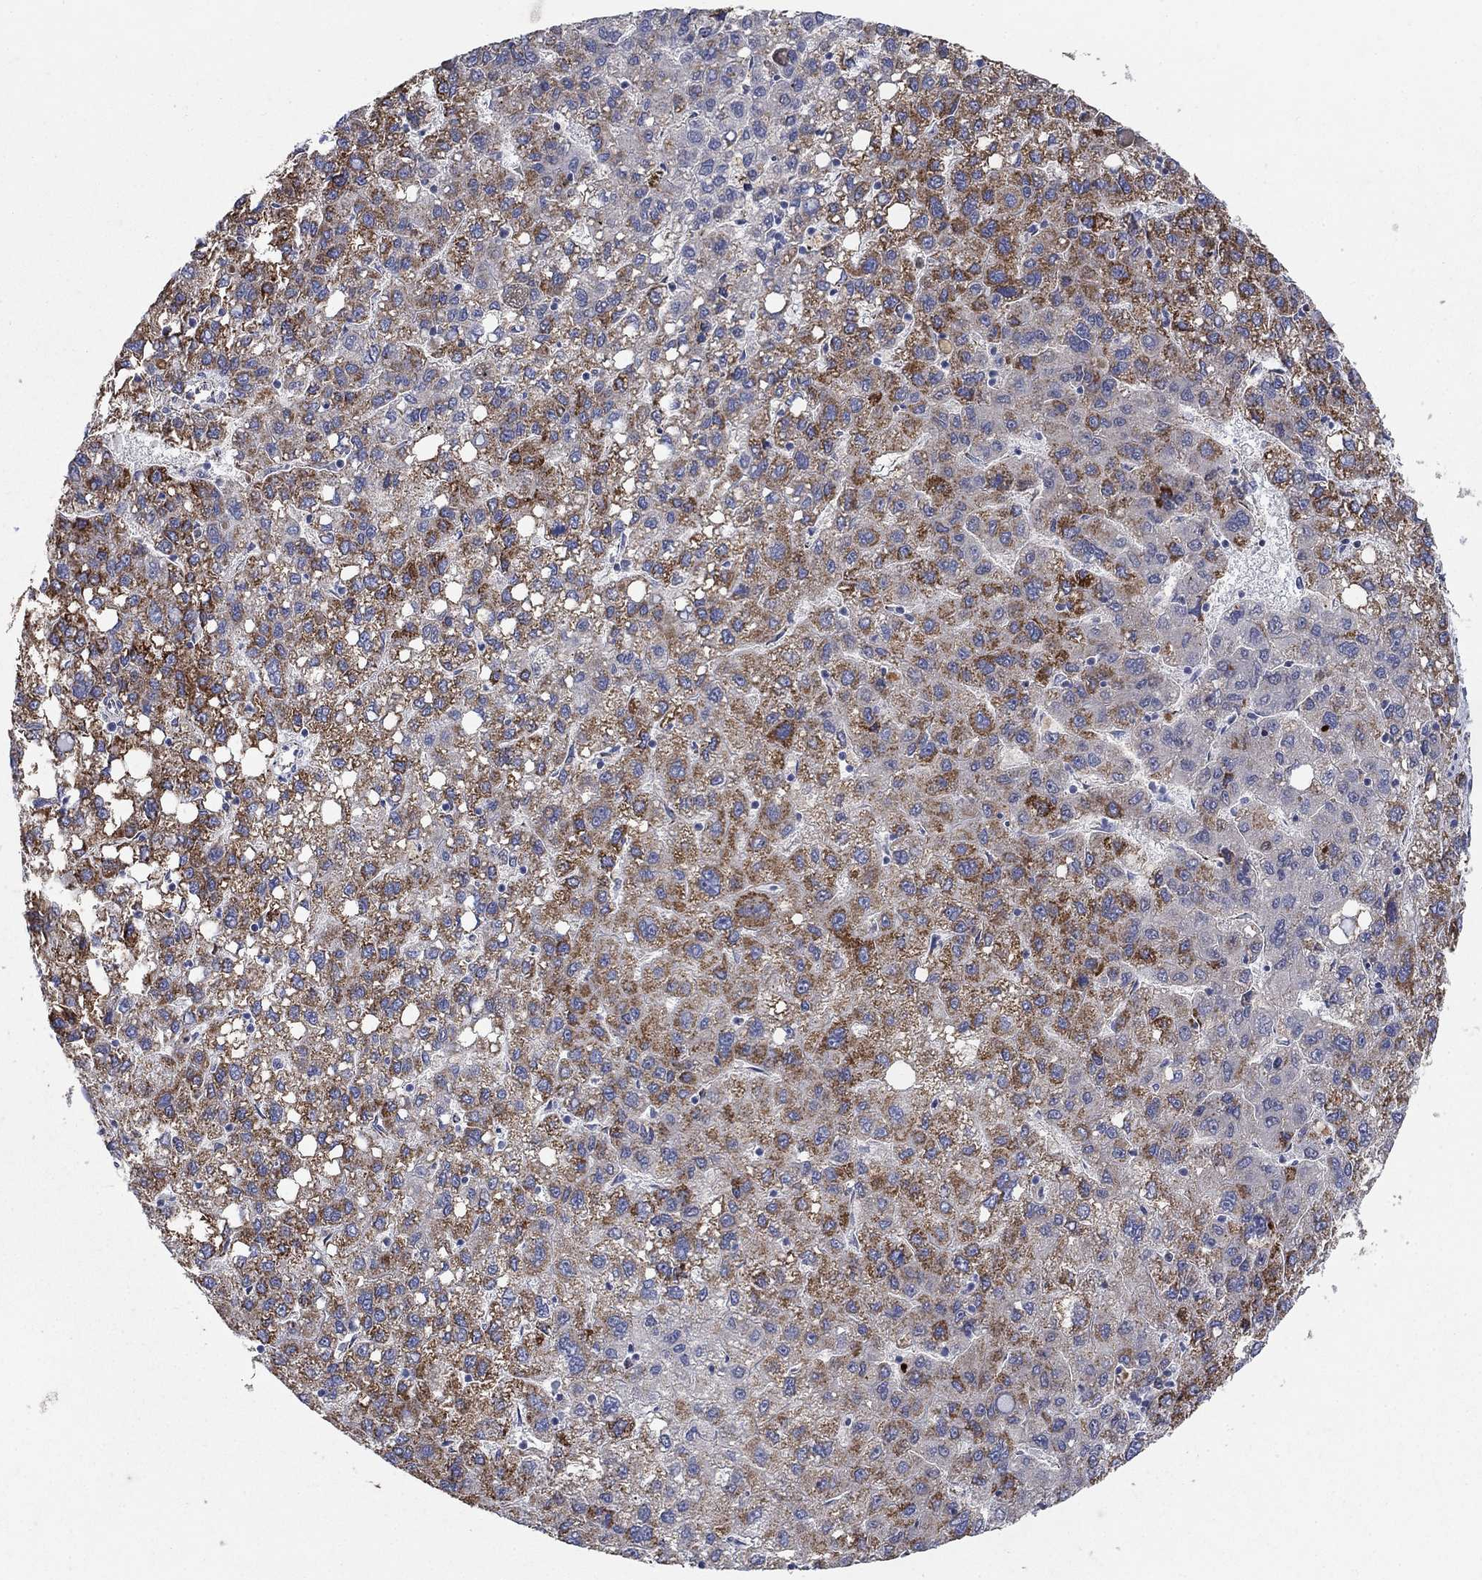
{"staining": {"intensity": "strong", "quantity": "25%-75%", "location": "cytoplasmic/membranous"}, "tissue": "liver cancer", "cell_type": "Tumor cells", "image_type": "cancer", "snomed": [{"axis": "morphology", "description": "Carcinoma, Hepatocellular, NOS"}, {"axis": "topography", "description": "Liver"}], "caption": "A high-resolution histopathology image shows immunohistochemistry (IHC) staining of hepatocellular carcinoma (liver), which shows strong cytoplasmic/membranous expression in approximately 25%-75% of tumor cells. Nuclei are stained in blue.", "gene": "PNPLA2", "patient": {"sex": "female", "age": 82}}